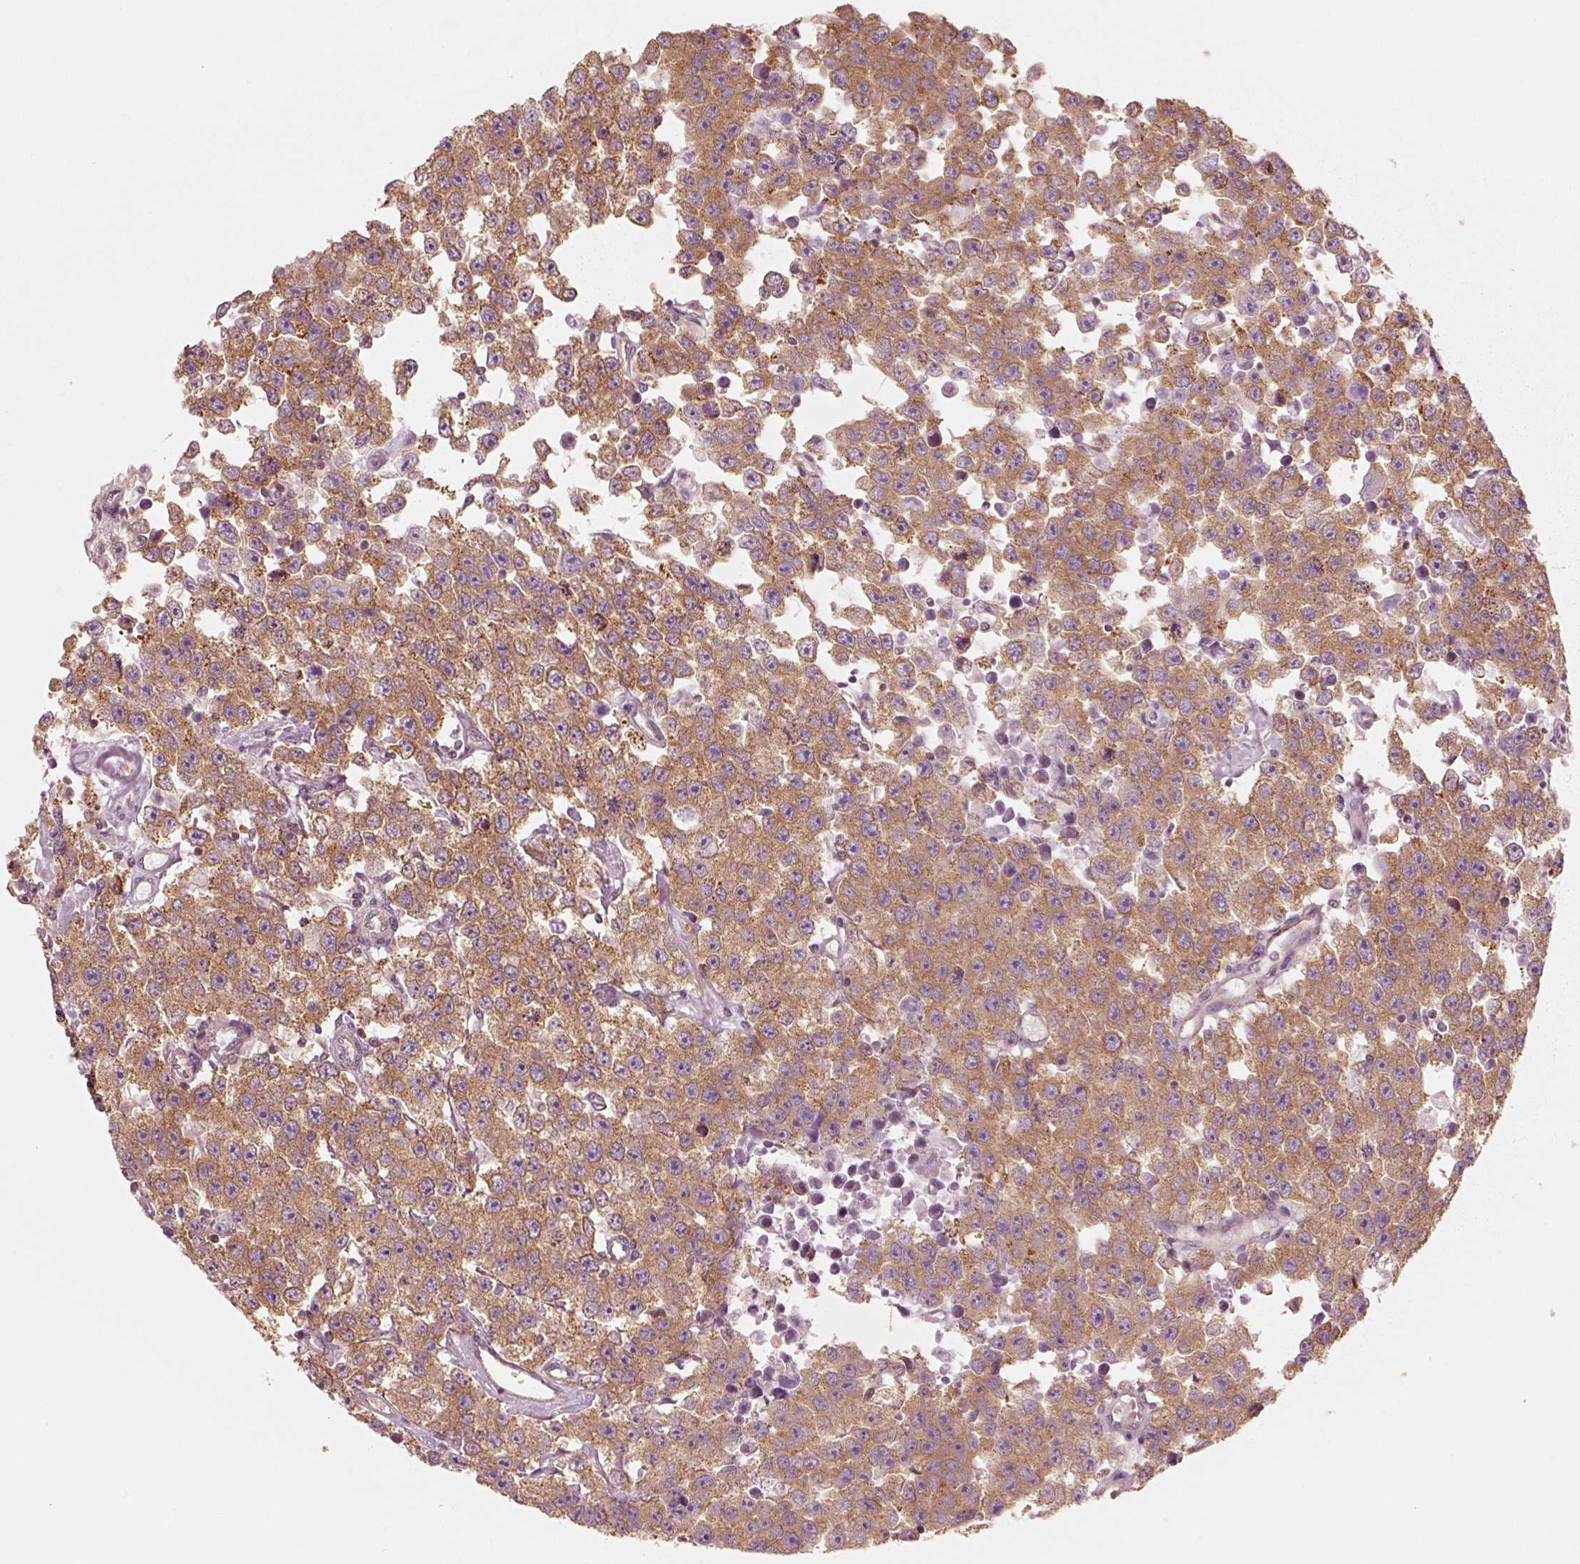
{"staining": {"intensity": "moderate", "quantity": ">75%", "location": "cytoplasmic/membranous"}, "tissue": "testis cancer", "cell_type": "Tumor cells", "image_type": "cancer", "snomed": [{"axis": "morphology", "description": "Seminoma, NOS"}, {"axis": "topography", "description": "Testis"}], "caption": "Immunohistochemical staining of human testis cancer (seminoma) displays moderate cytoplasmic/membranous protein expression in approximately >75% of tumor cells. Nuclei are stained in blue.", "gene": "CNOT2", "patient": {"sex": "male", "age": 52}}